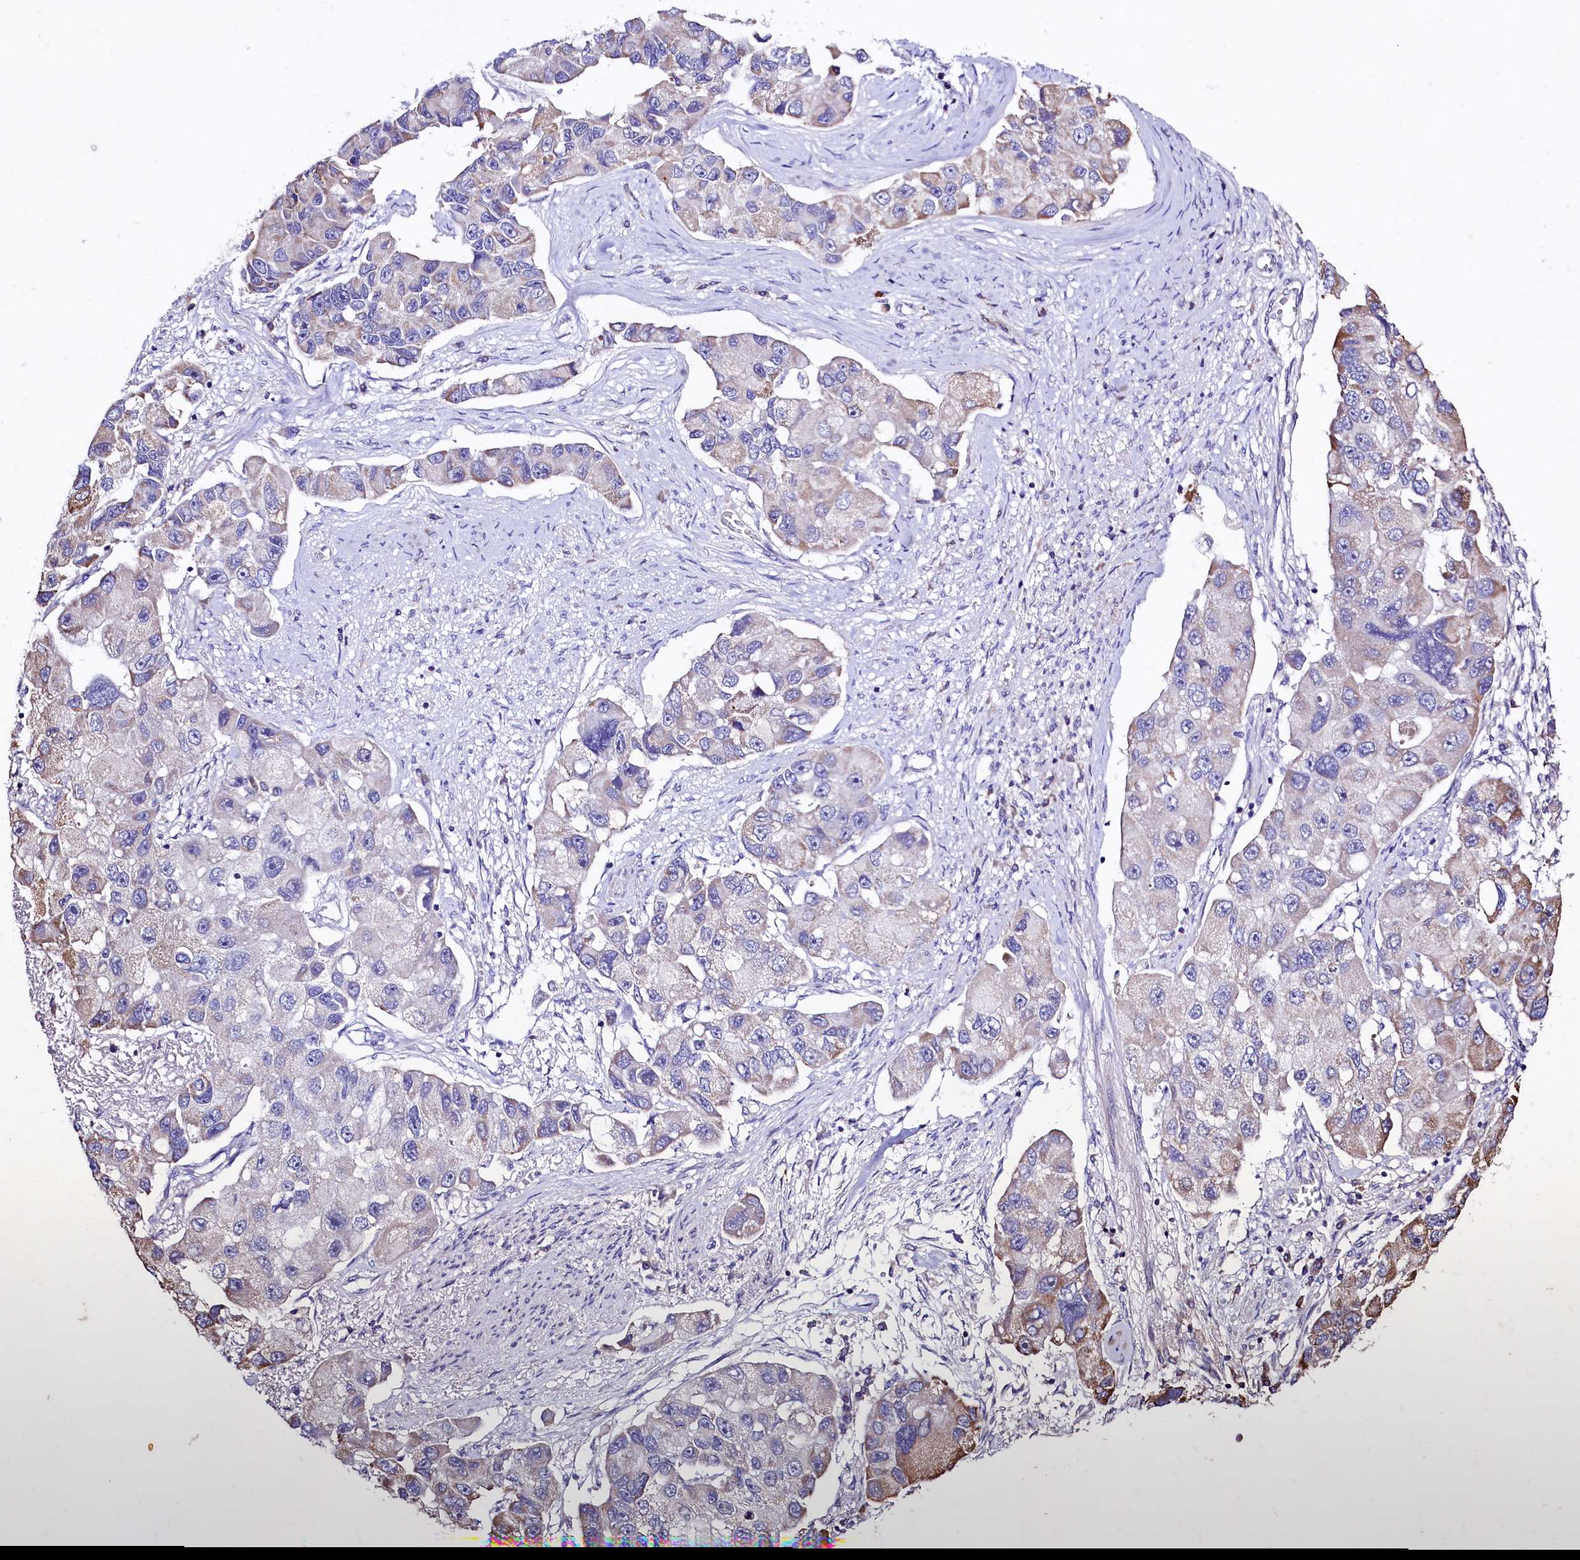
{"staining": {"intensity": "moderate", "quantity": "<25%", "location": "cytoplasmic/membranous"}, "tissue": "lung cancer", "cell_type": "Tumor cells", "image_type": "cancer", "snomed": [{"axis": "morphology", "description": "Adenocarcinoma, NOS"}, {"axis": "topography", "description": "Lung"}], "caption": "This image shows lung cancer (adenocarcinoma) stained with immunohistochemistry to label a protein in brown. The cytoplasmic/membranous of tumor cells show moderate positivity for the protein. Nuclei are counter-stained blue.", "gene": "STARD5", "patient": {"sex": "female", "age": 54}}